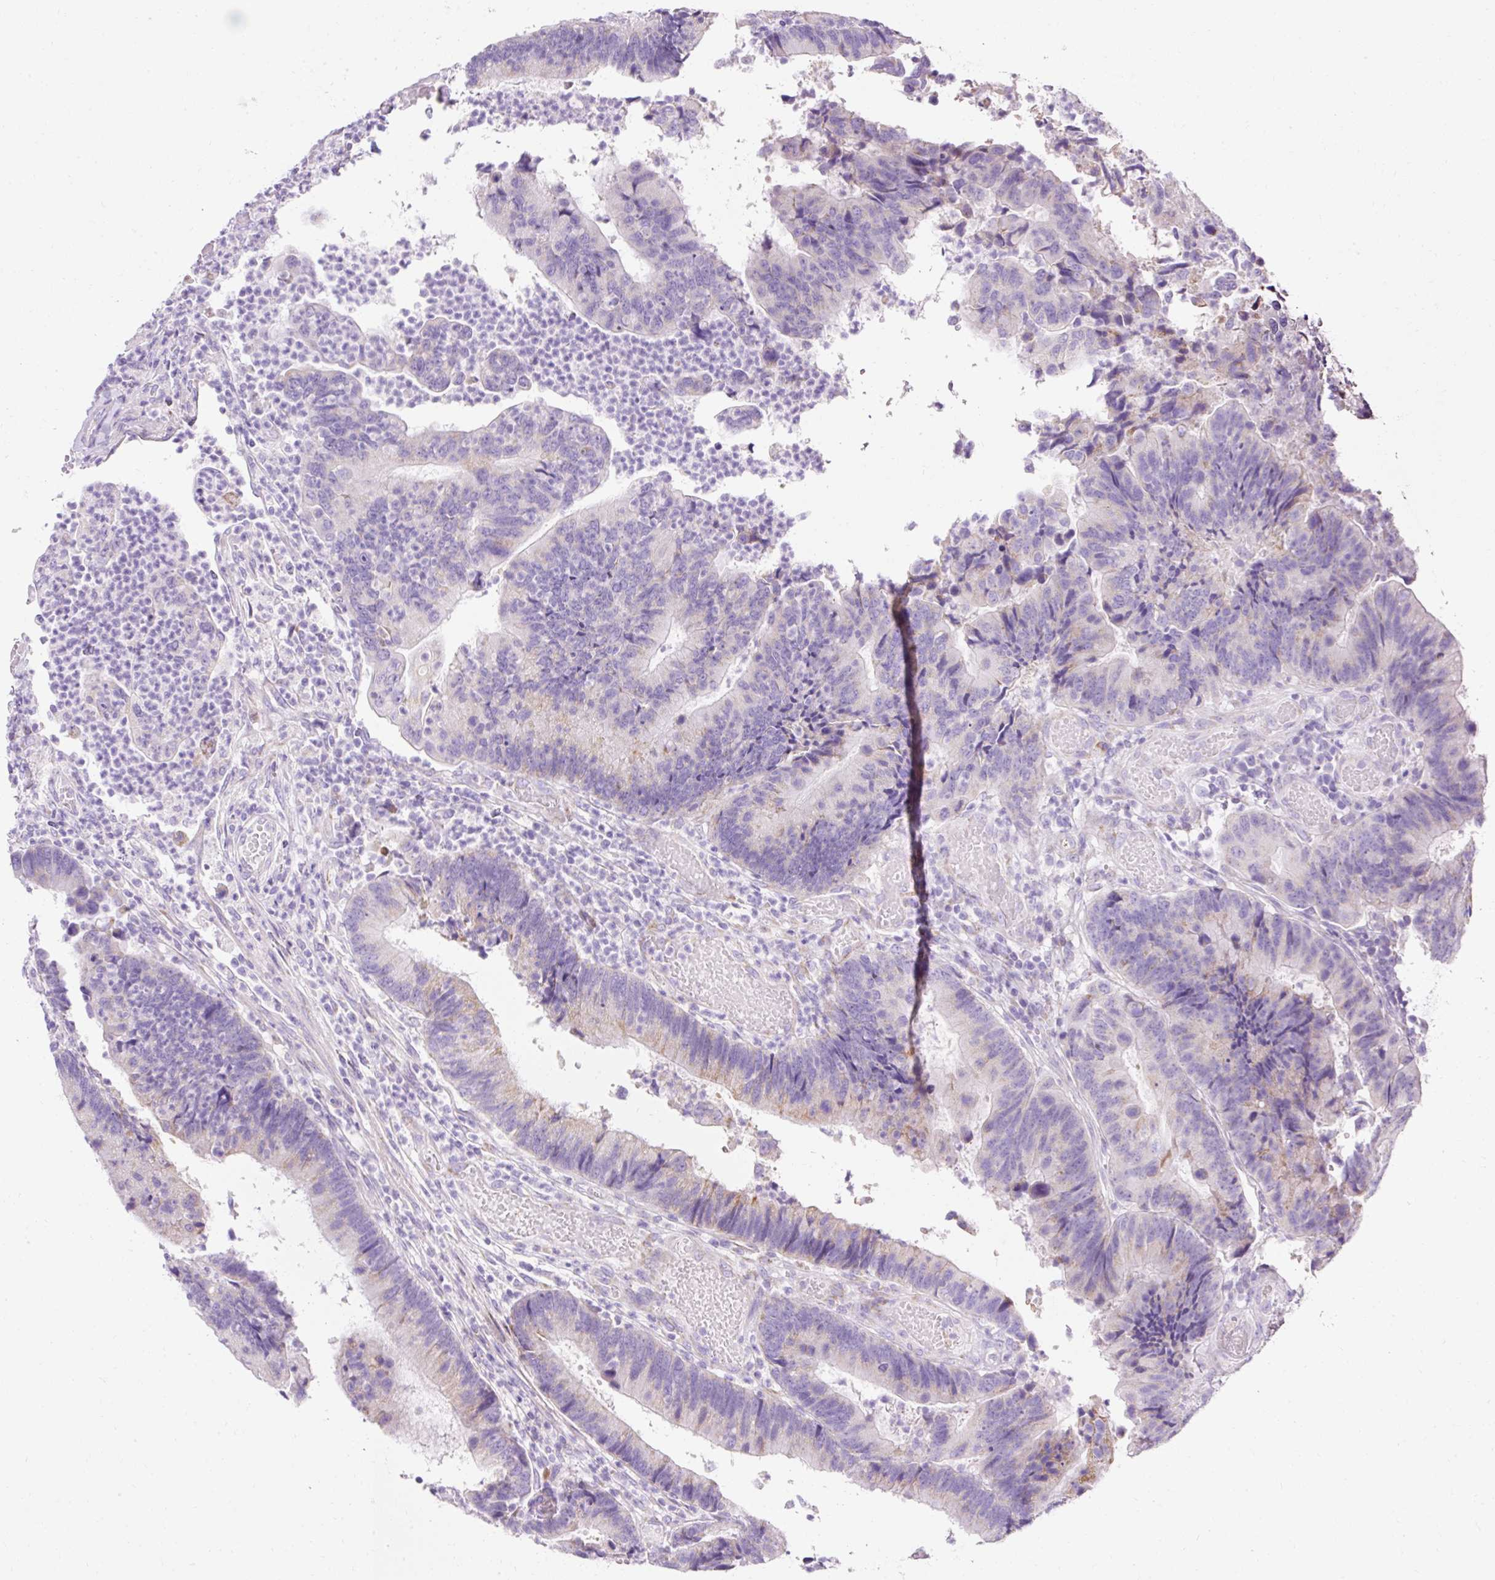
{"staining": {"intensity": "moderate", "quantity": "<25%", "location": "cytoplasmic/membranous"}, "tissue": "colorectal cancer", "cell_type": "Tumor cells", "image_type": "cancer", "snomed": [{"axis": "morphology", "description": "Adenocarcinoma, NOS"}, {"axis": "topography", "description": "Colon"}], "caption": "Tumor cells reveal moderate cytoplasmic/membranous staining in about <25% of cells in colorectal adenocarcinoma.", "gene": "PLPP2", "patient": {"sex": "female", "age": 67}}